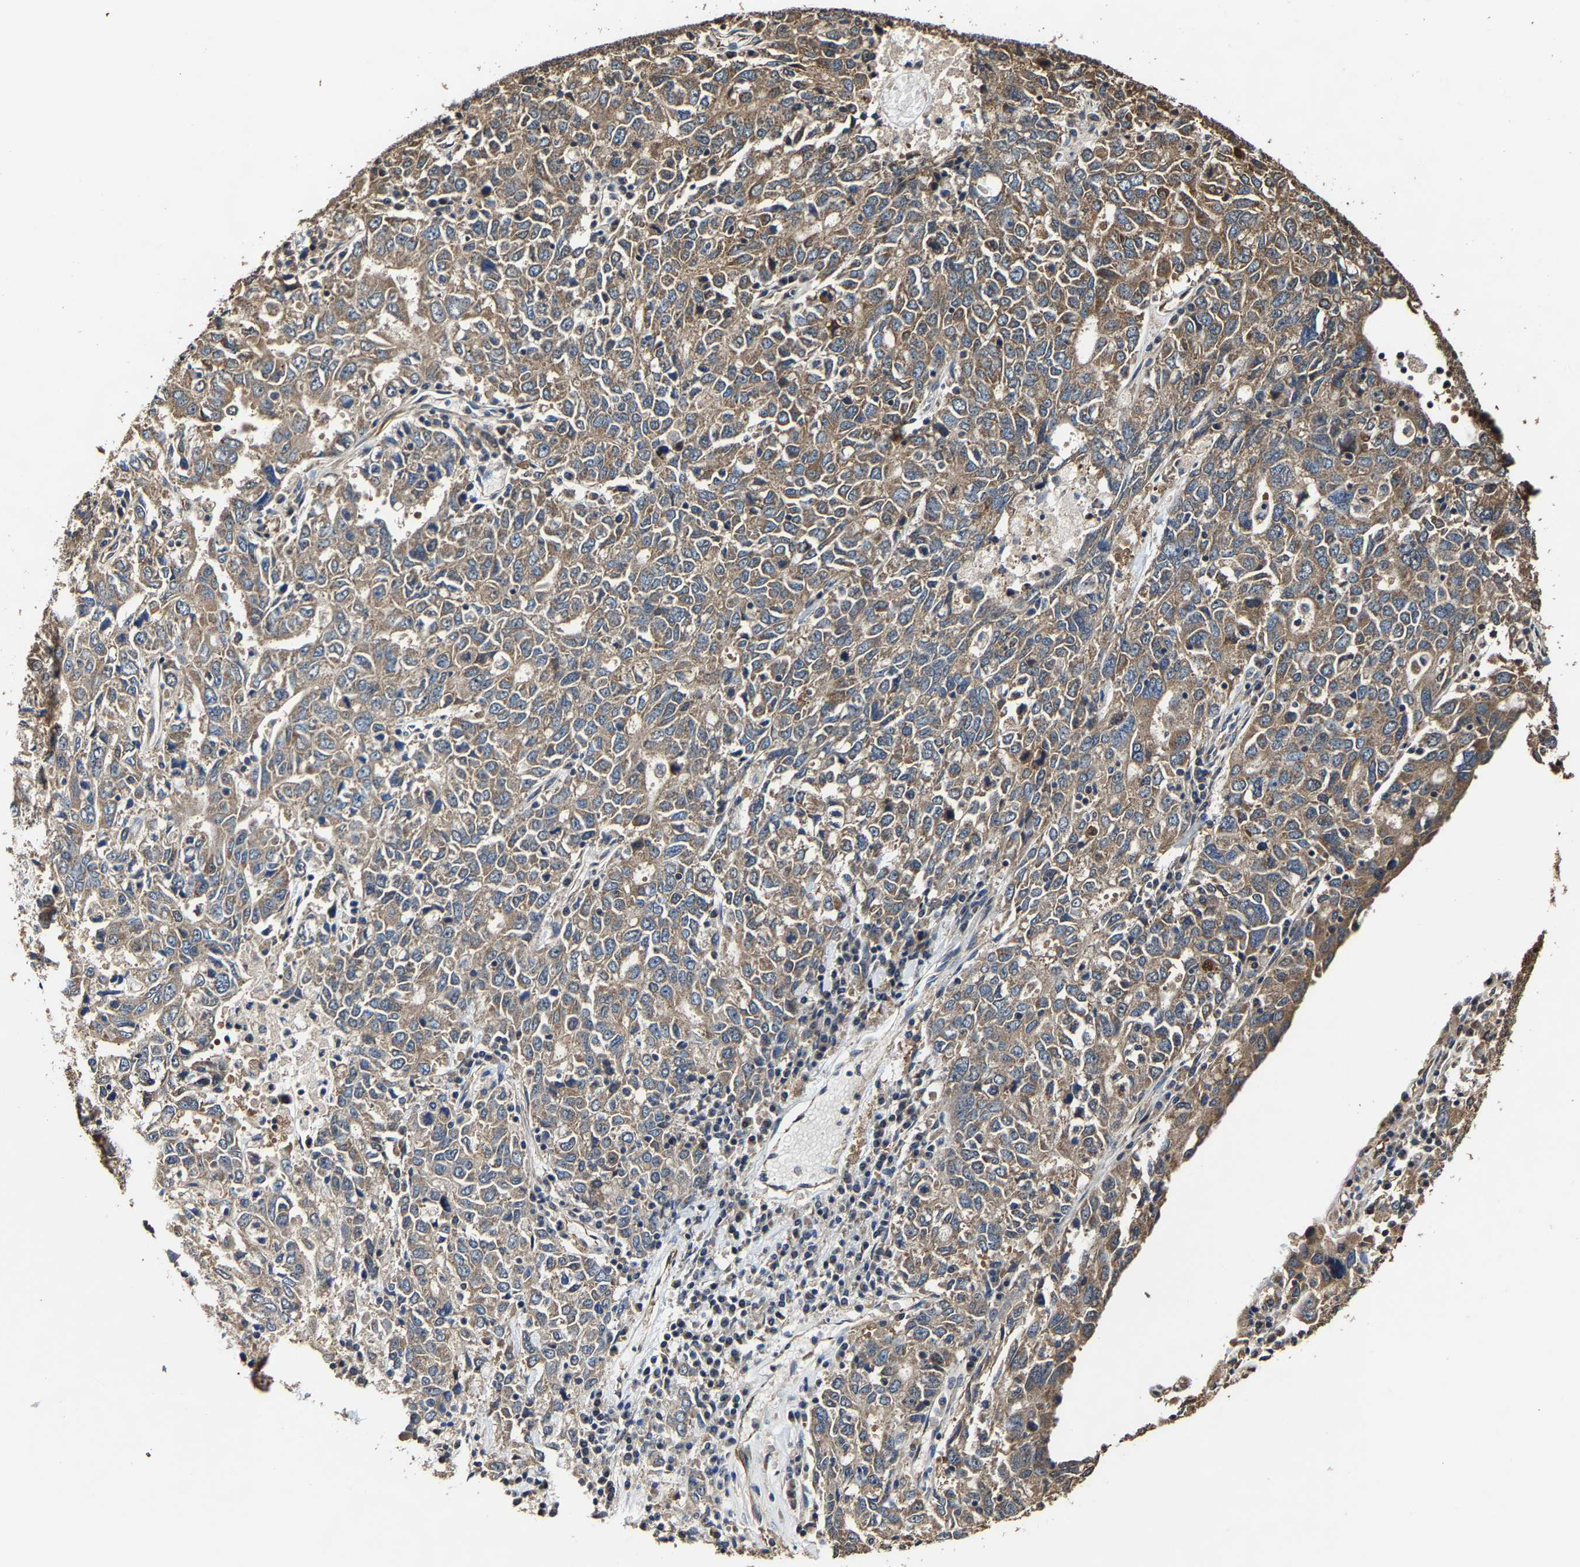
{"staining": {"intensity": "moderate", "quantity": ">75%", "location": "cytoplasmic/membranous"}, "tissue": "ovarian cancer", "cell_type": "Tumor cells", "image_type": "cancer", "snomed": [{"axis": "morphology", "description": "Carcinoma, endometroid"}, {"axis": "topography", "description": "Ovary"}], "caption": "Moderate cytoplasmic/membranous expression is identified in about >75% of tumor cells in ovarian cancer (endometroid carcinoma). The protein is stained brown, and the nuclei are stained in blue (DAB IHC with brightfield microscopy, high magnification).", "gene": "GFRA3", "patient": {"sex": "female", "age": 62}}